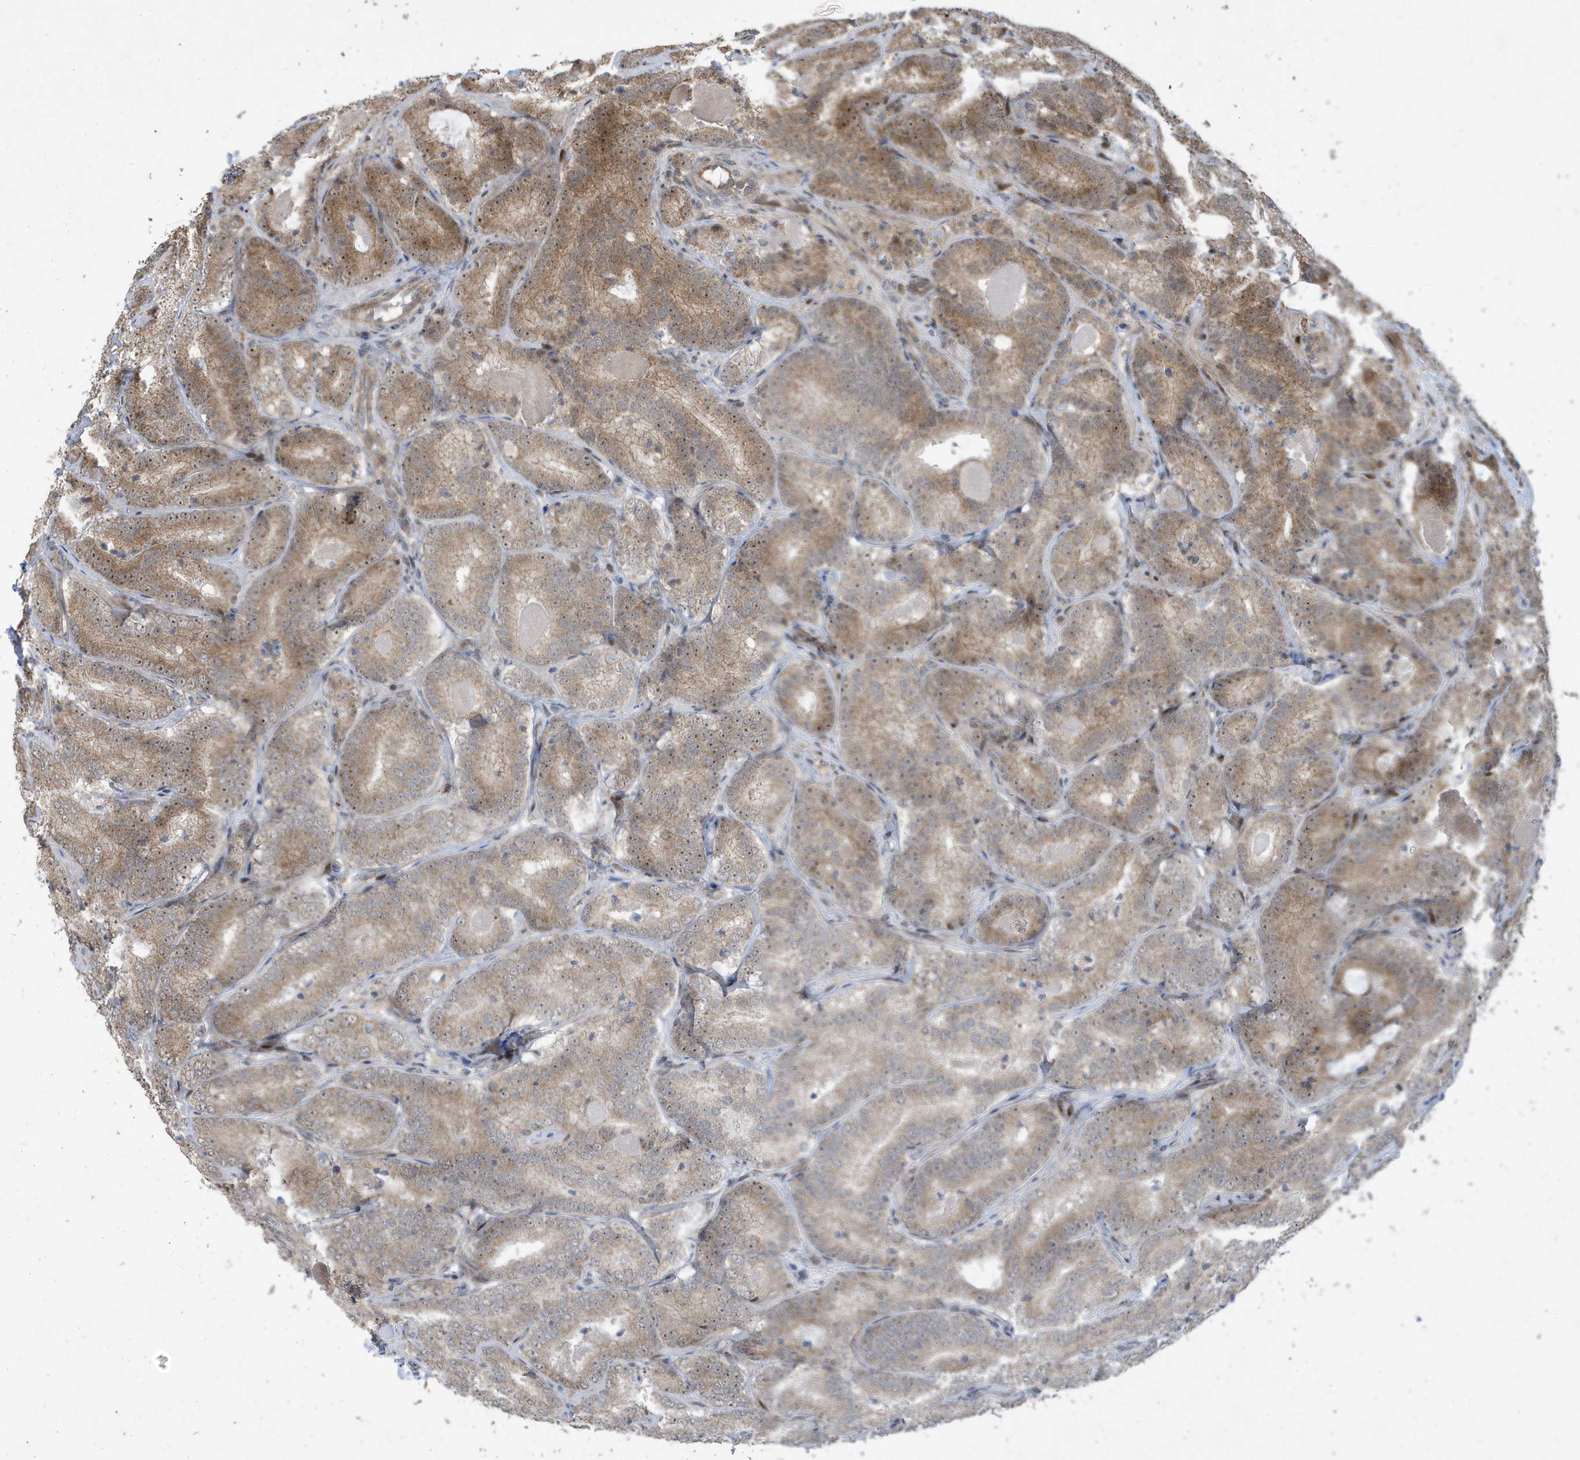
{"staining": {"intensity": "weak", "quantity": "25%-75%", "location": "cytoplasmic/membranous"}, "tissue": "prostate cancer", "cell_type": "Tumor cells", "image_type": "cancer", "snomed": [{"axis": "morphology", "description": "Adenocarcinoma, High grade"}, {"axis": "topography", "description": "Prostate"}], "caption": "Immunohistochemistry image of prostate cancer (adenocarcinoma (high-grade)) stained for a protein (brown), which displays low levels of weak cytoplasmic/membranous expression in about 25%-75% of tumor cells.", "gene": "FAM9B", "patient": {"sex": "male", "age": 57}}